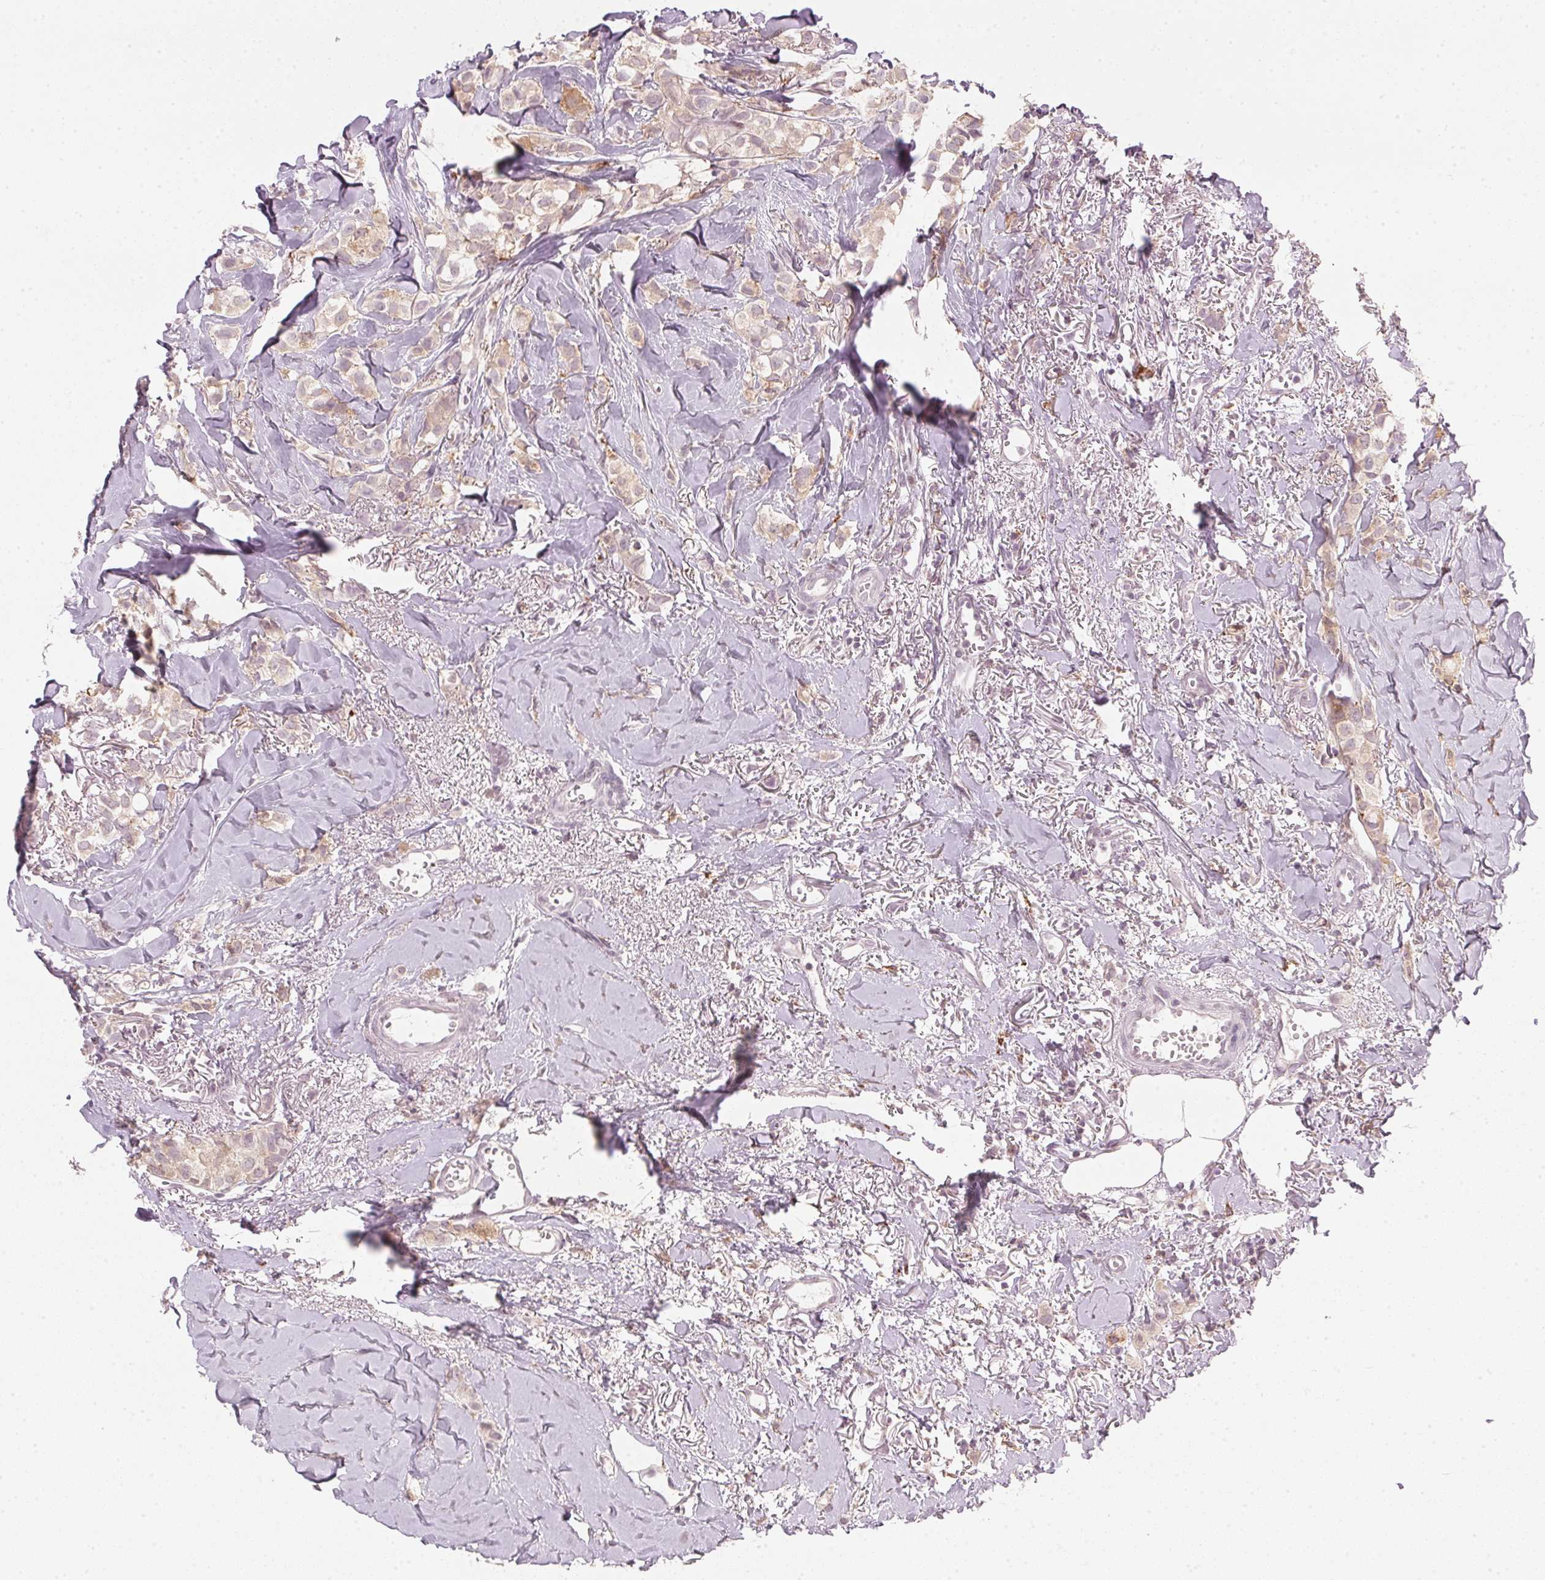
{"staining": {"intensity": "weak", "quantity": "25%-75%", "location": "cytoplasmic/membranous"}, "tissue": "breast cancer", "cell_type": "Tumor cells", "image_type": "cancer", "snomed": [{"axis": "morphology", "description": "Duct carcinoma"}, {"axis": "topography", "description": "Breast"}], "caption": "An immunohistochemistry photomicrograph of tumor tissue is shown. Protein staining in brown shows weak cytoplasmic/membranous positivity in breast cancer (invasive ductal carcinoma) within tumor cells. (DAB = brown stain, brightfield microscopy at high magnification).", "gene": "SFRP4", "patient": {"sex": "female", "age": 85}}